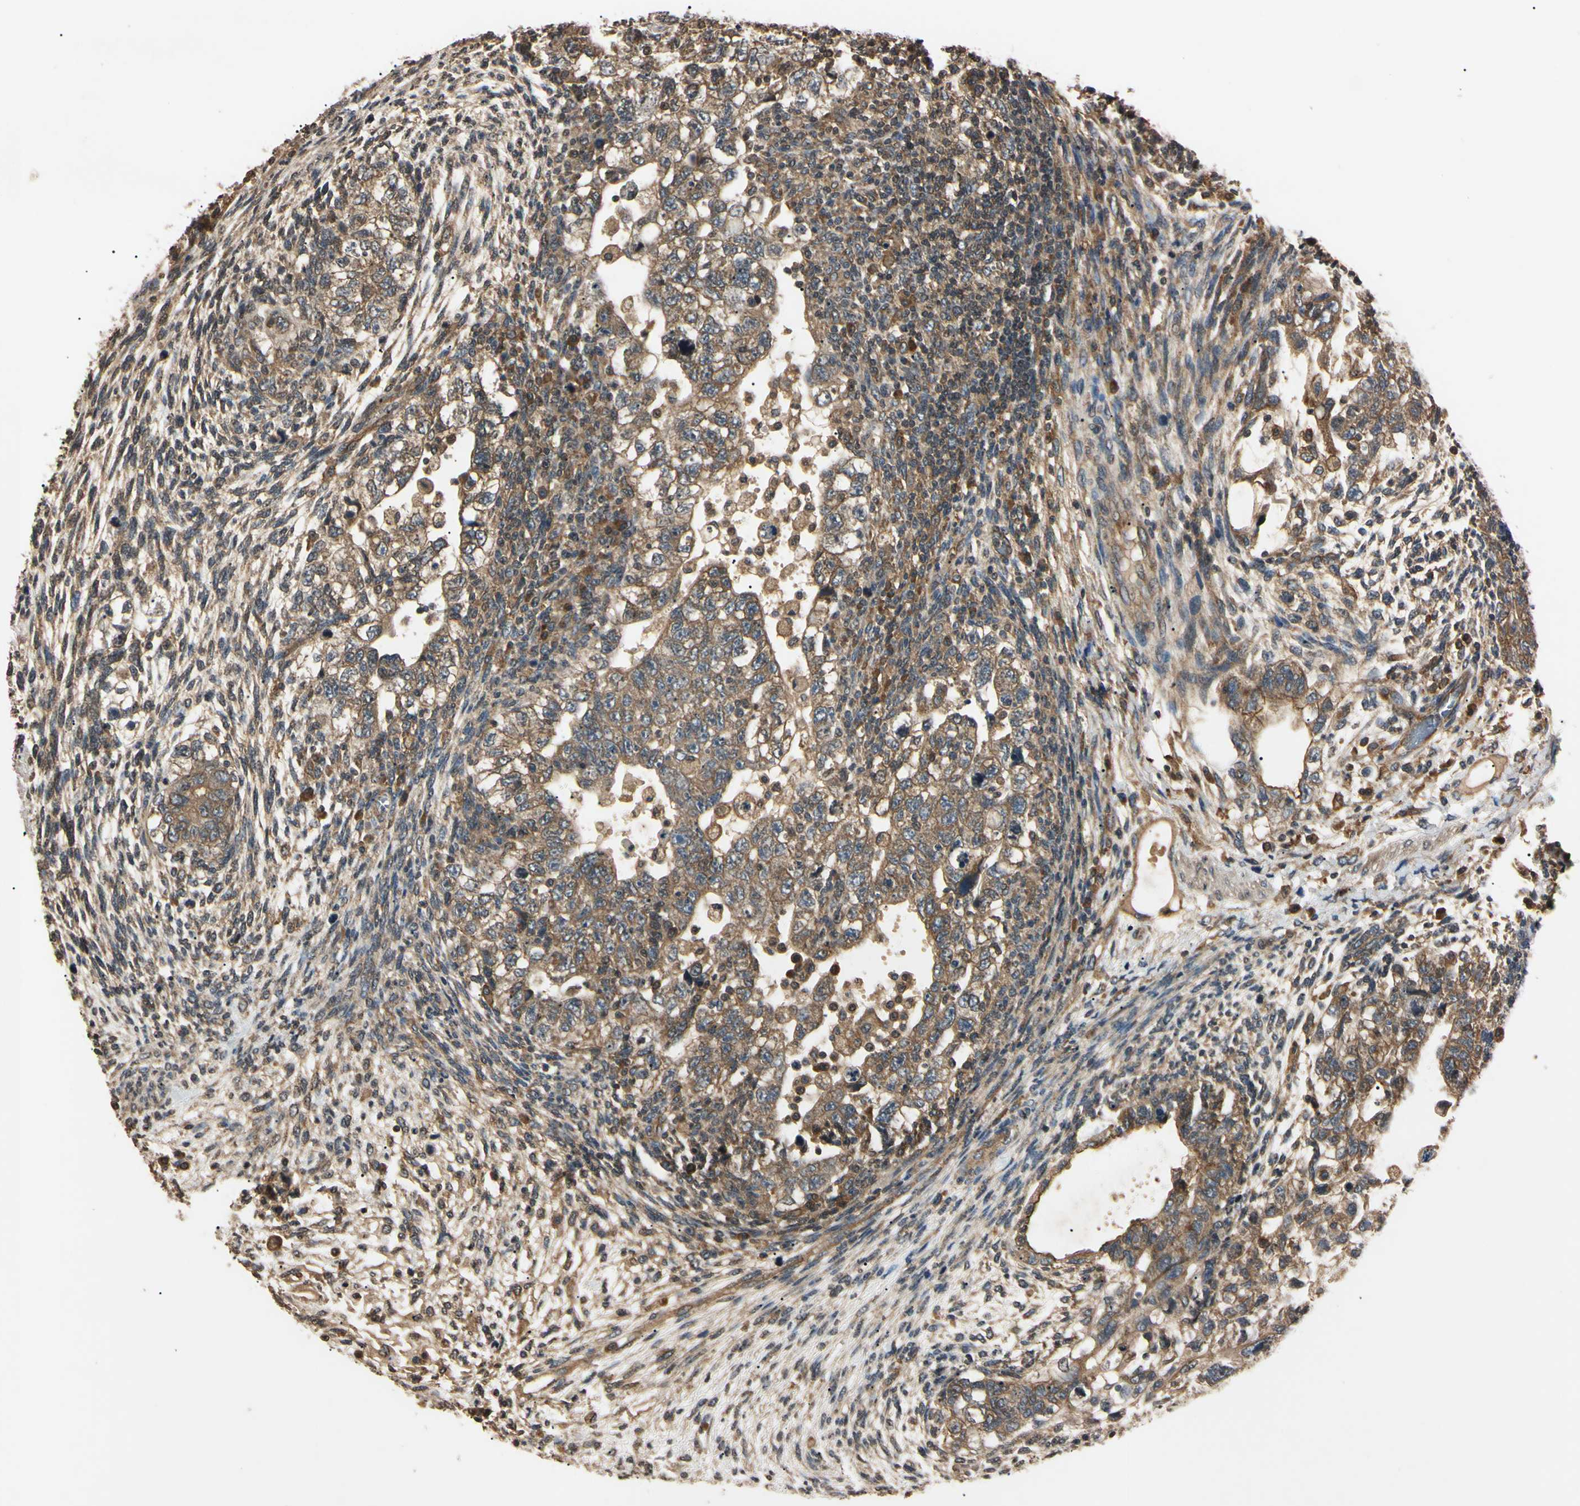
{"staining": {"intensity": "moderate", "quantity": "25%-75%", "location": "cytoplasmic/membranous"}, "tissue": "testis cancer", "cell_type": "Tumor cells", "image_type": "cancer", "snomed": [{"axis": "morphology", "description": "Normal tissue, NOS"}, {"axis": "morphology", "description": "Carcinoma, Embryonal, NOS"}, {"axis": "topography", "description": "Testis"}], "caption": "IHC image of neoplastic tissue: human embryonal carcinoma (testis) stained using immunohistochemistry (IHC) reveals medium levels of moderate protein expression localized specifically in the cytoplasmic/membranous of tumor cells, appearing as a cytoplasmic/membranous brown color.", "gene": "EPN1", "patient": {"sex": "male", "age": 36}}